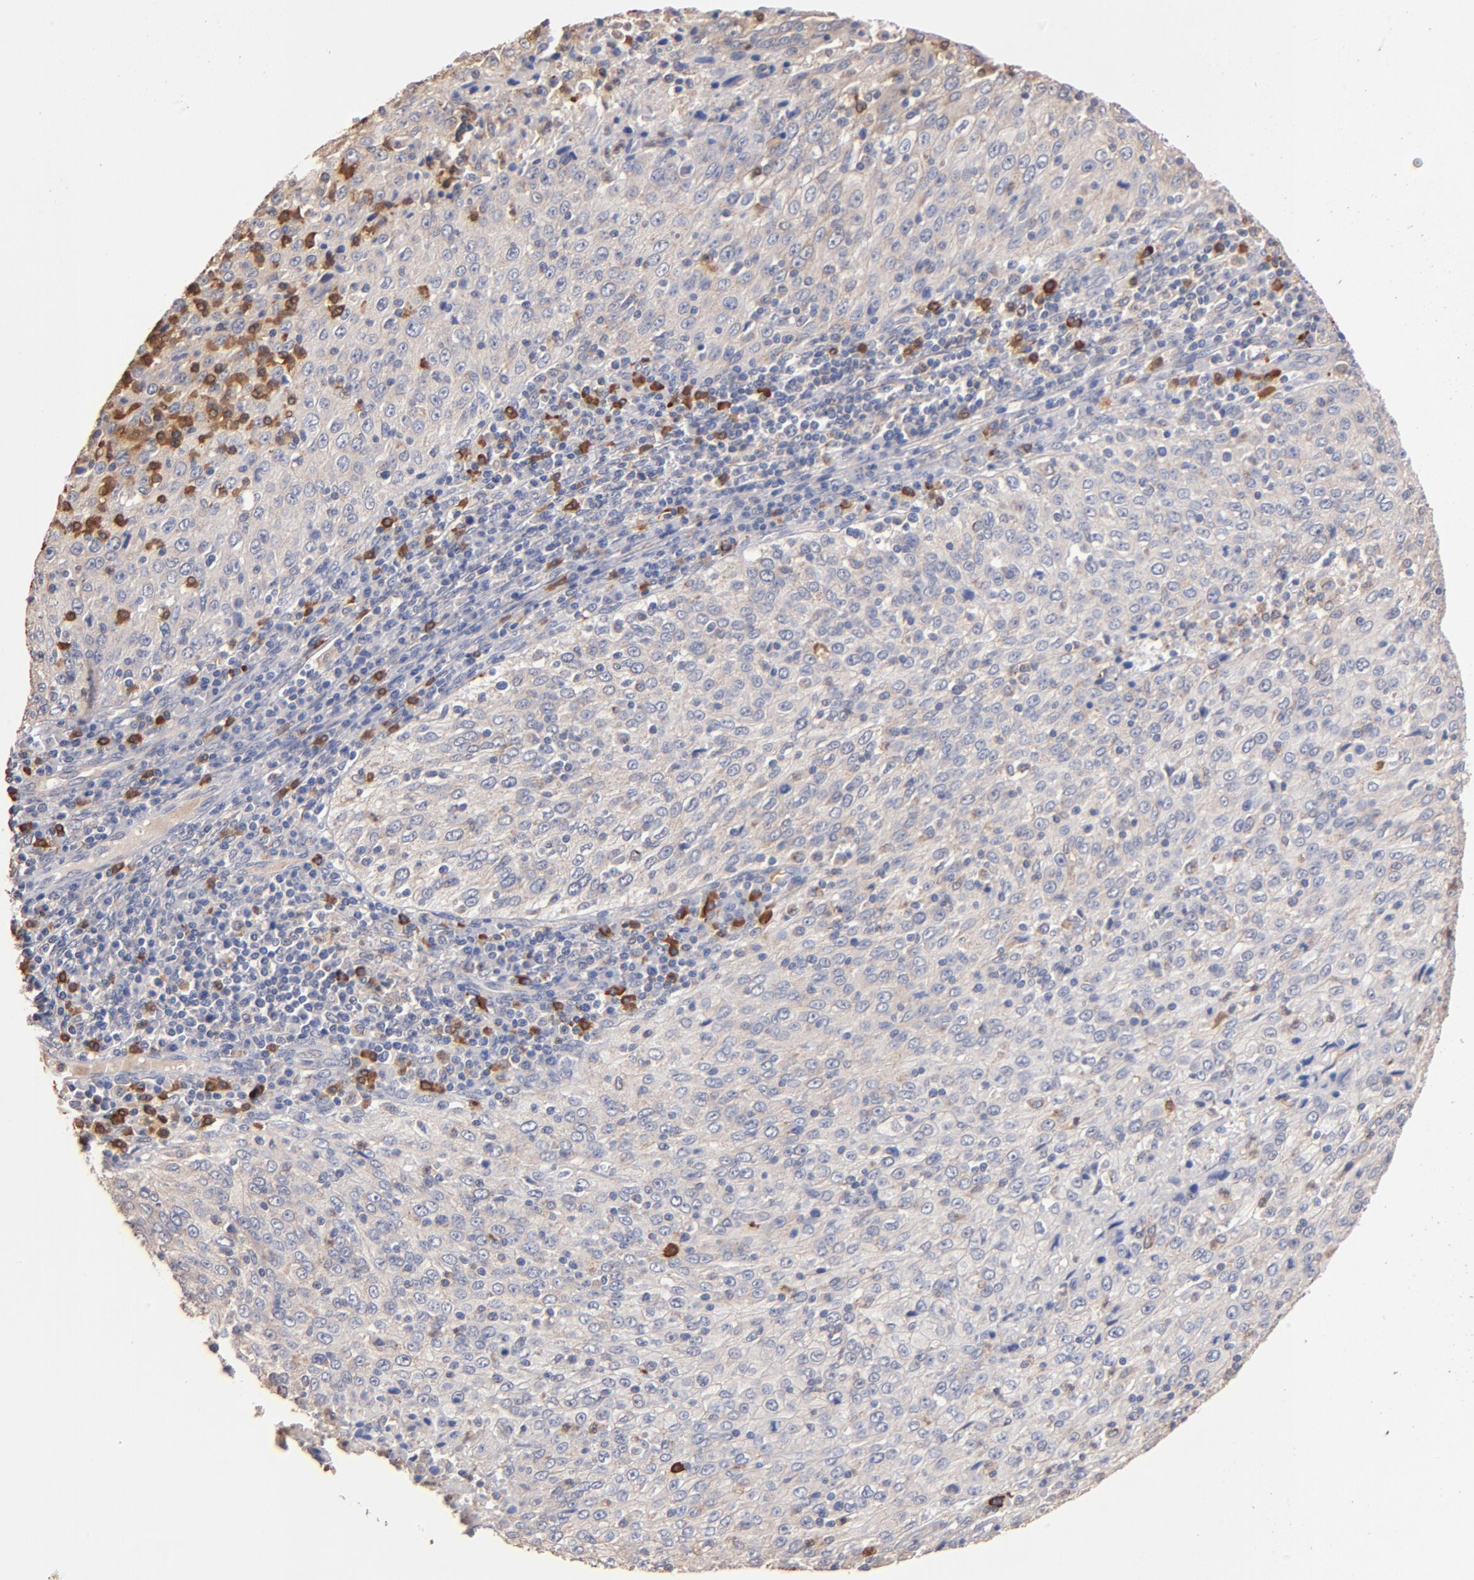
{"staining": {"intensity": "weak", "quantity": "25%-75%", "location": "cytoplasmic/membranous"}, "tissue": "cervical cancer", "cell_type": "Tumor cells", "image_type": "cancer", "snomed": [{"axis": "morphology", "description": "Squamous cell carcinoma, NOS"}, {"axis": "topography", "description": "Cervix"}], "caption": "A photomicrograph showing weak cytoplasmic/membranous positivity in about 25%-75% of tumor cells in cervical cancer (squamous cell carcinoma), as visualized by brown immunohistochemical staining.", "gene": "RO60", "patient": {"sex": "female", "age": 27}}